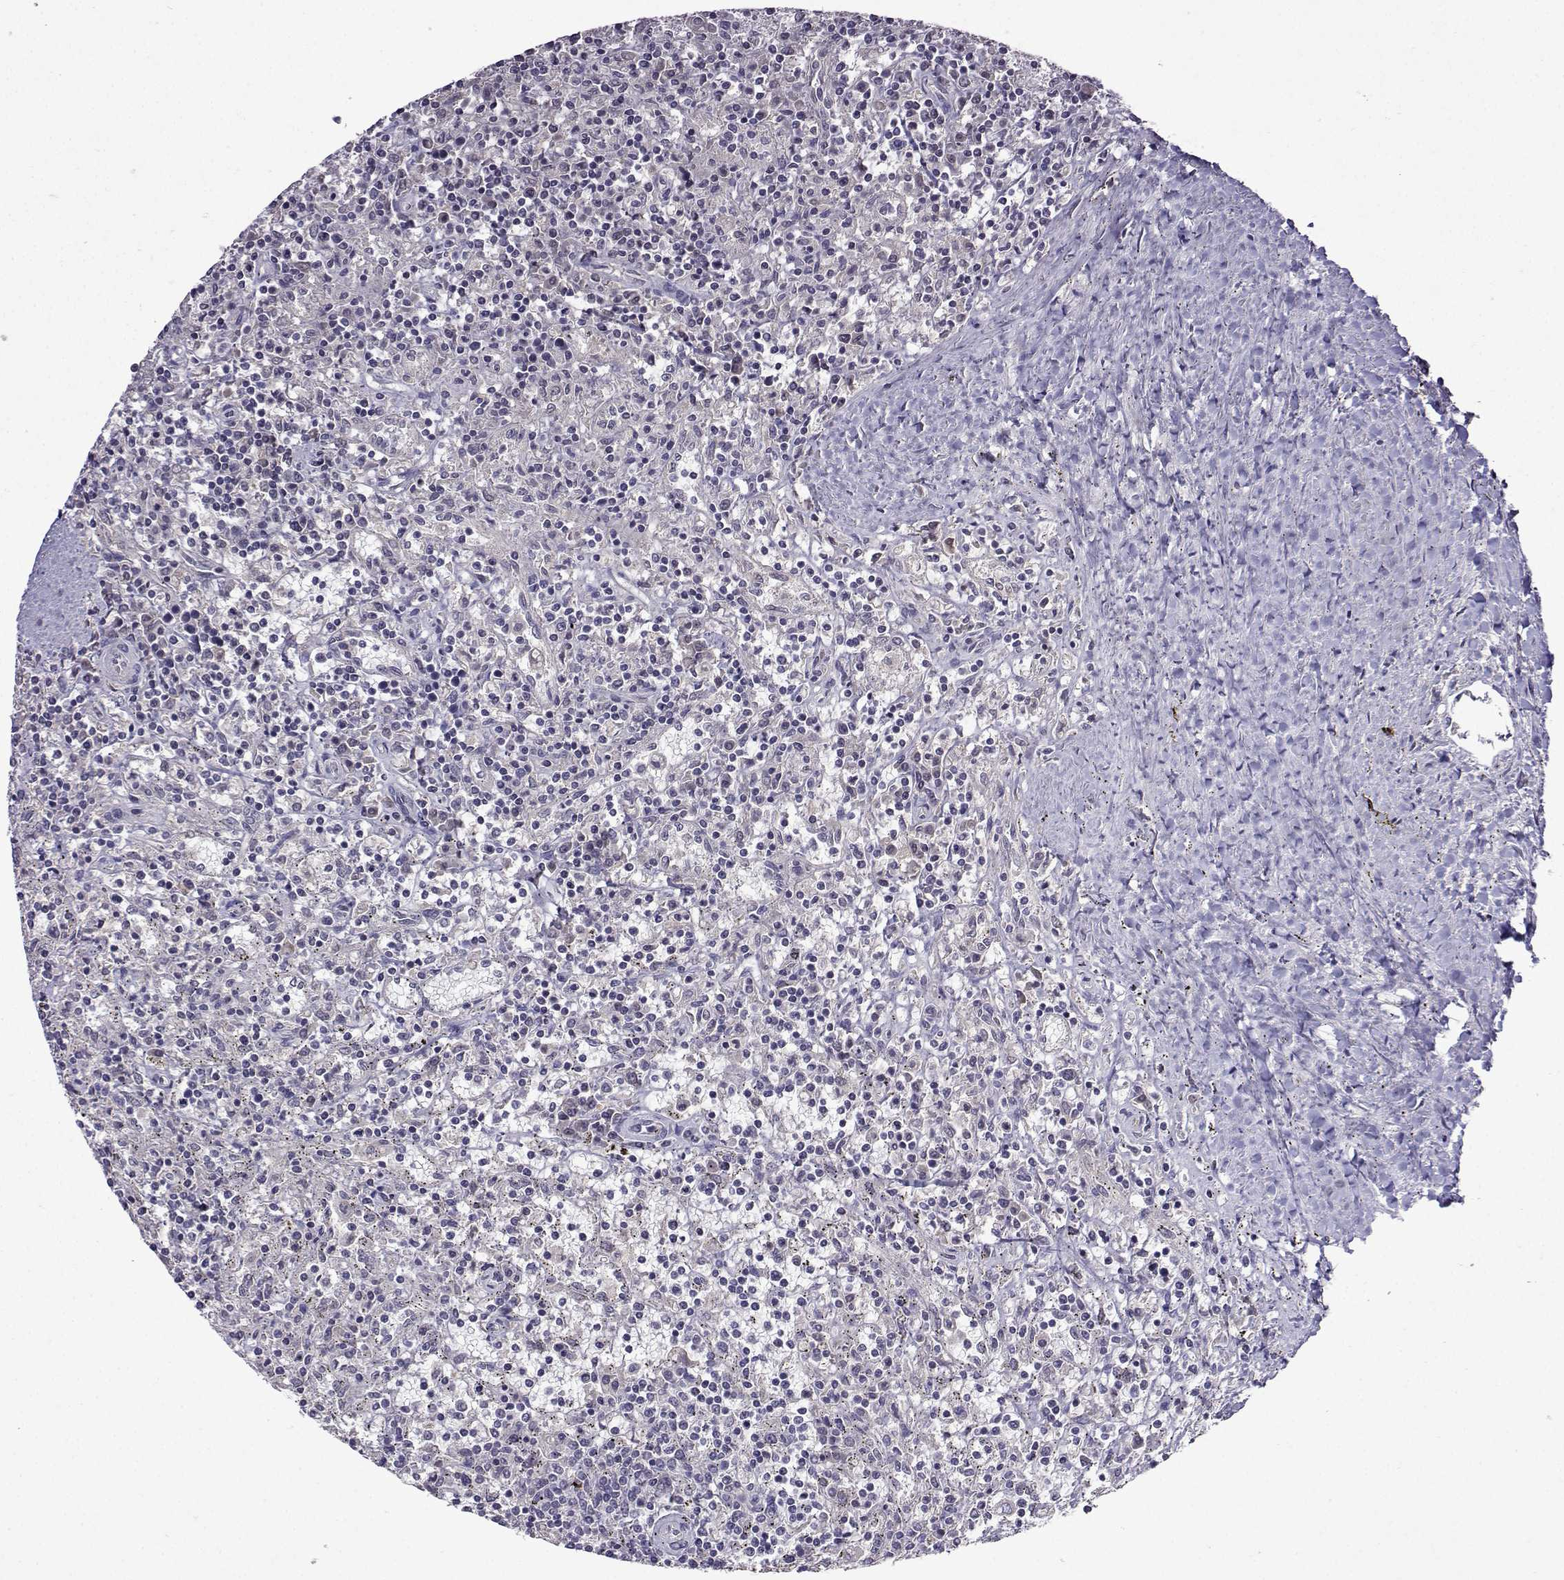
{"staining": {"intensity": "negative", "quantity": "none", "location": "none"}, "tissue": "lymphoma", "cell_type": "Tumor cells", "image_type": "cancer", "snomed": [{"axis": "morphology", "description": "Malignant lymphoma, non-Hodgkin's type, Low grade"}, {"axis": "topography", "description": "Spleen"}], "caption": "DAB (3,3'-diaminobenzidine) immunohistochemical staining of lymphoma exhibits no significant staining in tumor cells.", "gene": "CCL28", "patient": {"sex": "male", "age": 62}}